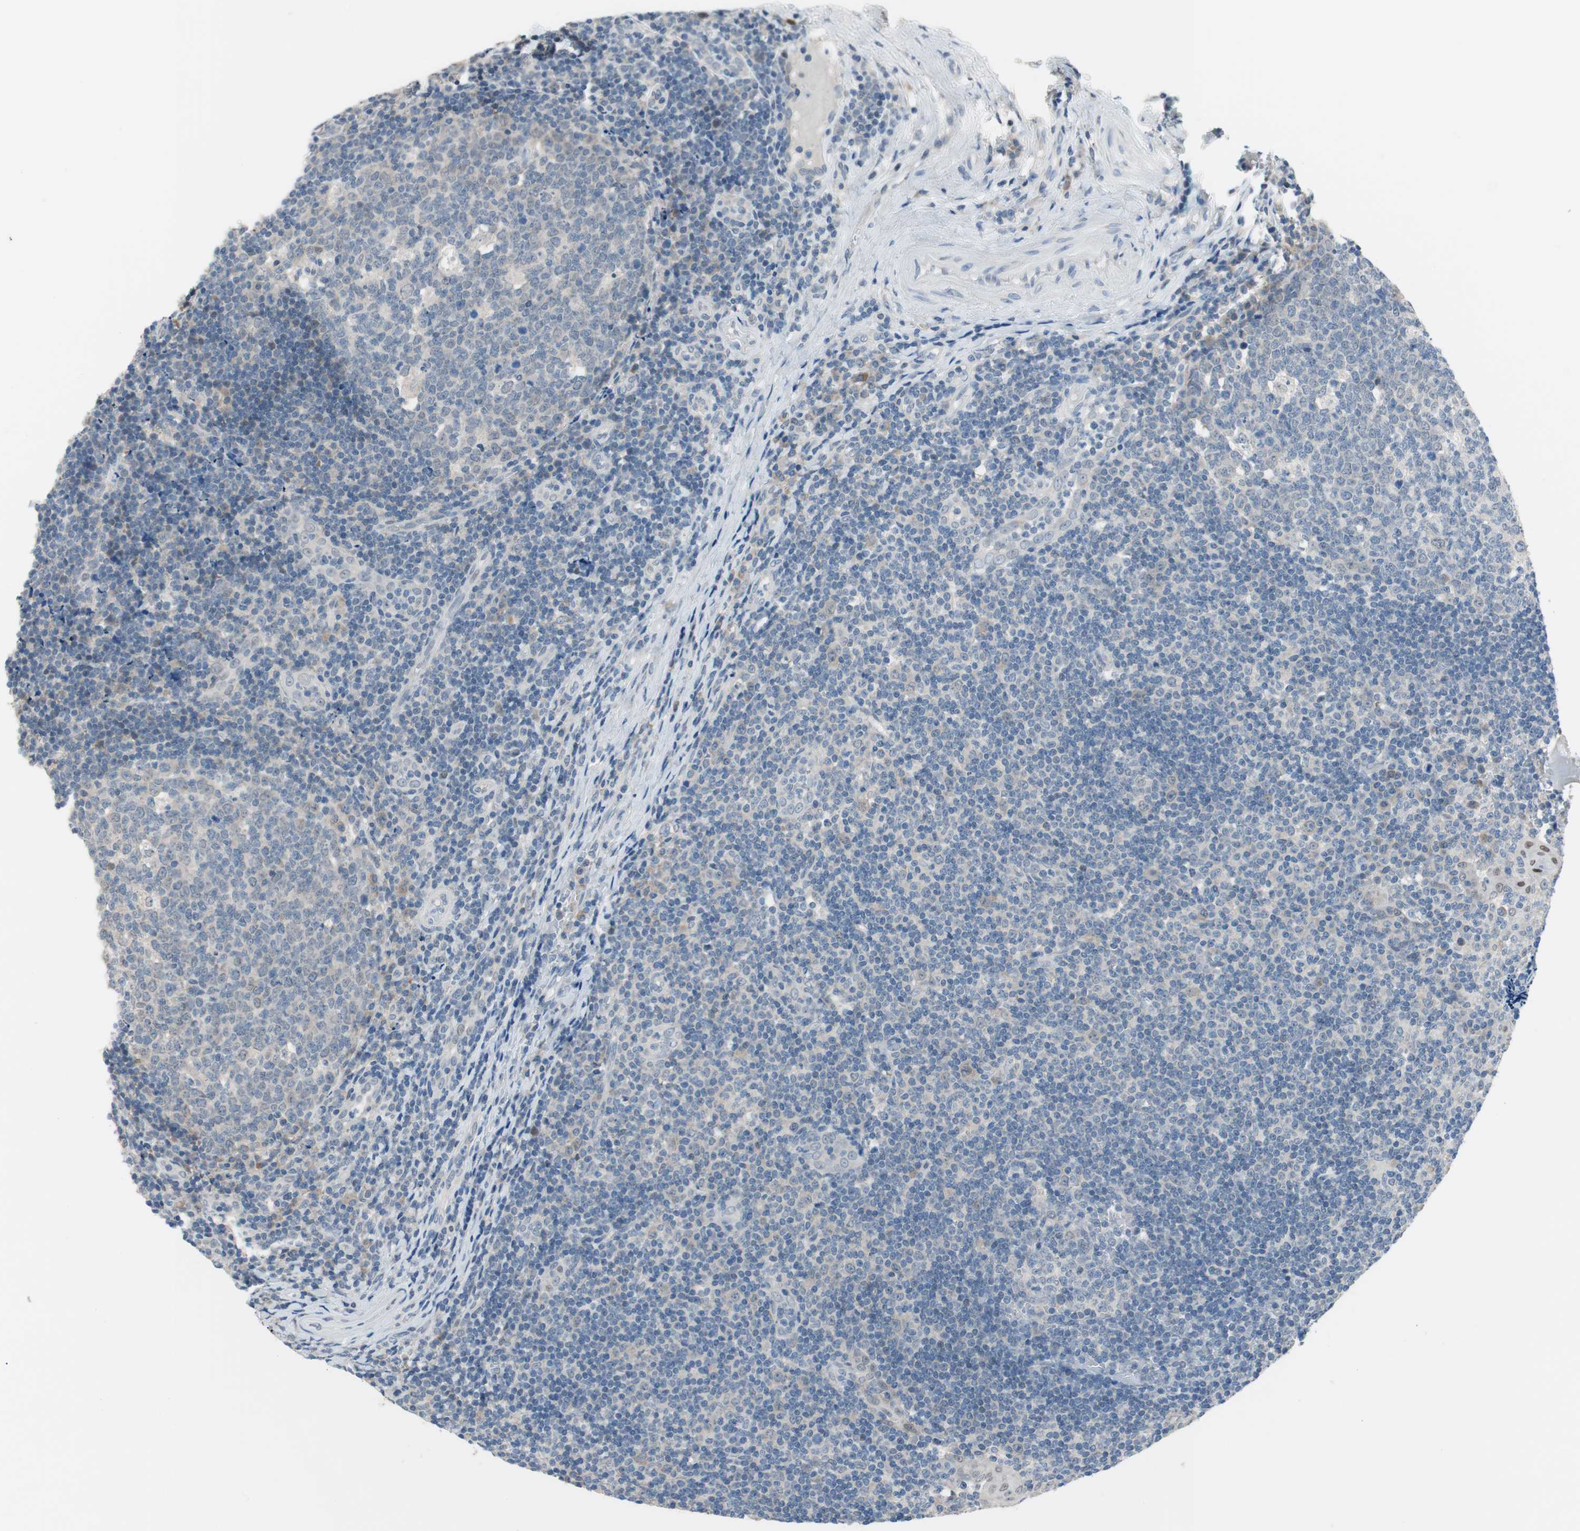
{"staining": {"intensity": "weak", "quantity": "<25%", "location": "cytoplasmic/membranous"}, "tissue": "tonsil", "cell_type": "Germinal center cells", "image_type": "normal", "snomed": [{"axis": "morphology", "description": "Normal tissue, NOS"}, {"axis": "topography", "description": "Tonsil"}], "caption": "Protein analysis of normal tonsil shows no significant staining in germinal center cells.", "gene": "GRHL1", "patient": {"sex": "female", "age": 40}}